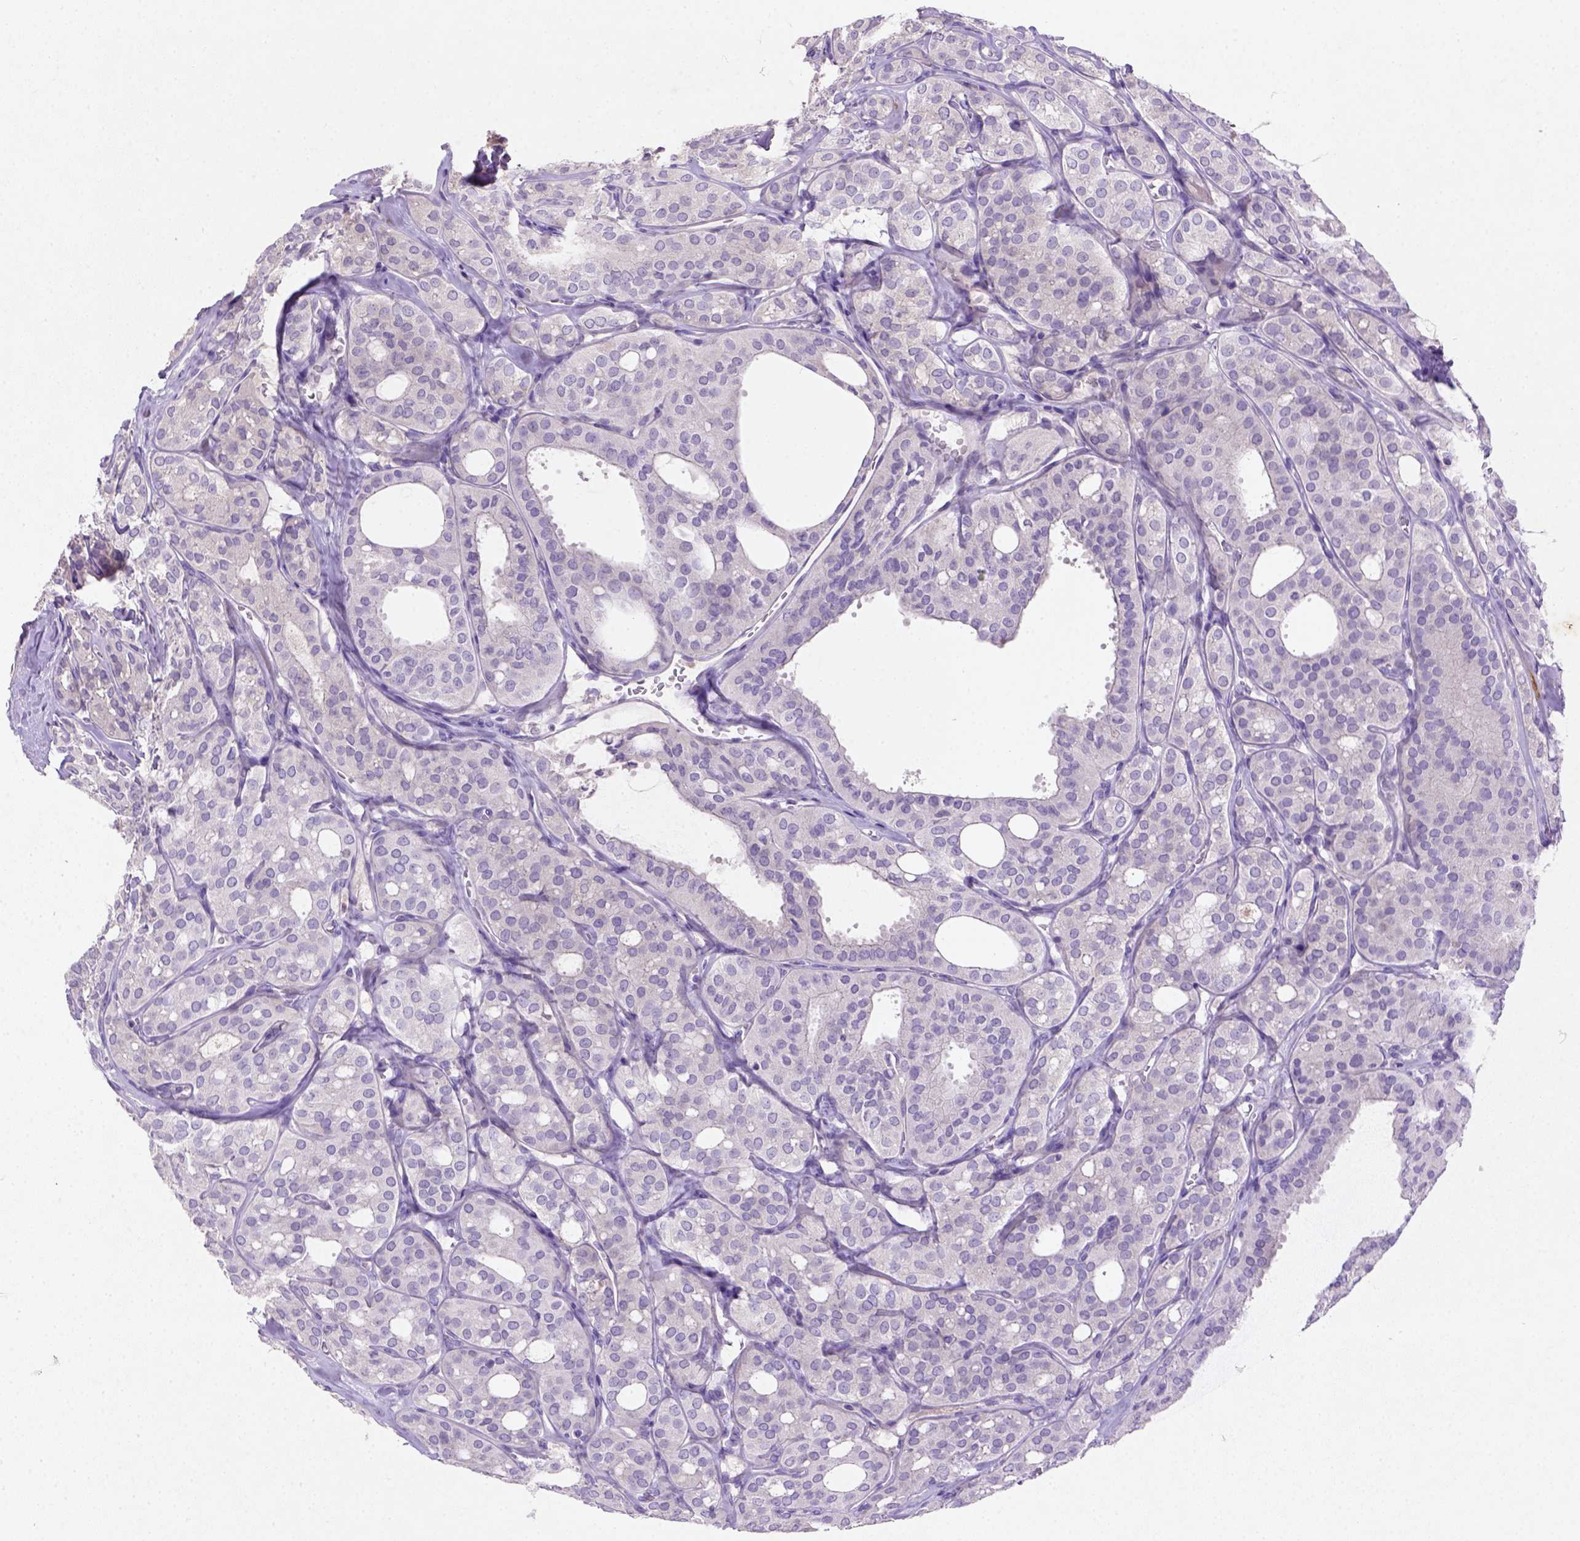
{"staining": {"intensity": "negative", "quantity": "none", "location": "none"}, "tissue": "thyroid cancer", "cell_type": "Tumor cells", "image_type": "cancer", "snomed": [{"axis": "morphology", "description": "Follicular adenoma carcinoma, NOS"}, {"axis": "topography", "description": "Thyroid gland"}], "caption": "Thyroid follicular adenoma carcinoma was stained to show a protein in brown. There is no significant expression in tumor cells.", "gene": "NUDT2", "patient": {"sex": "male", "age": 75}}